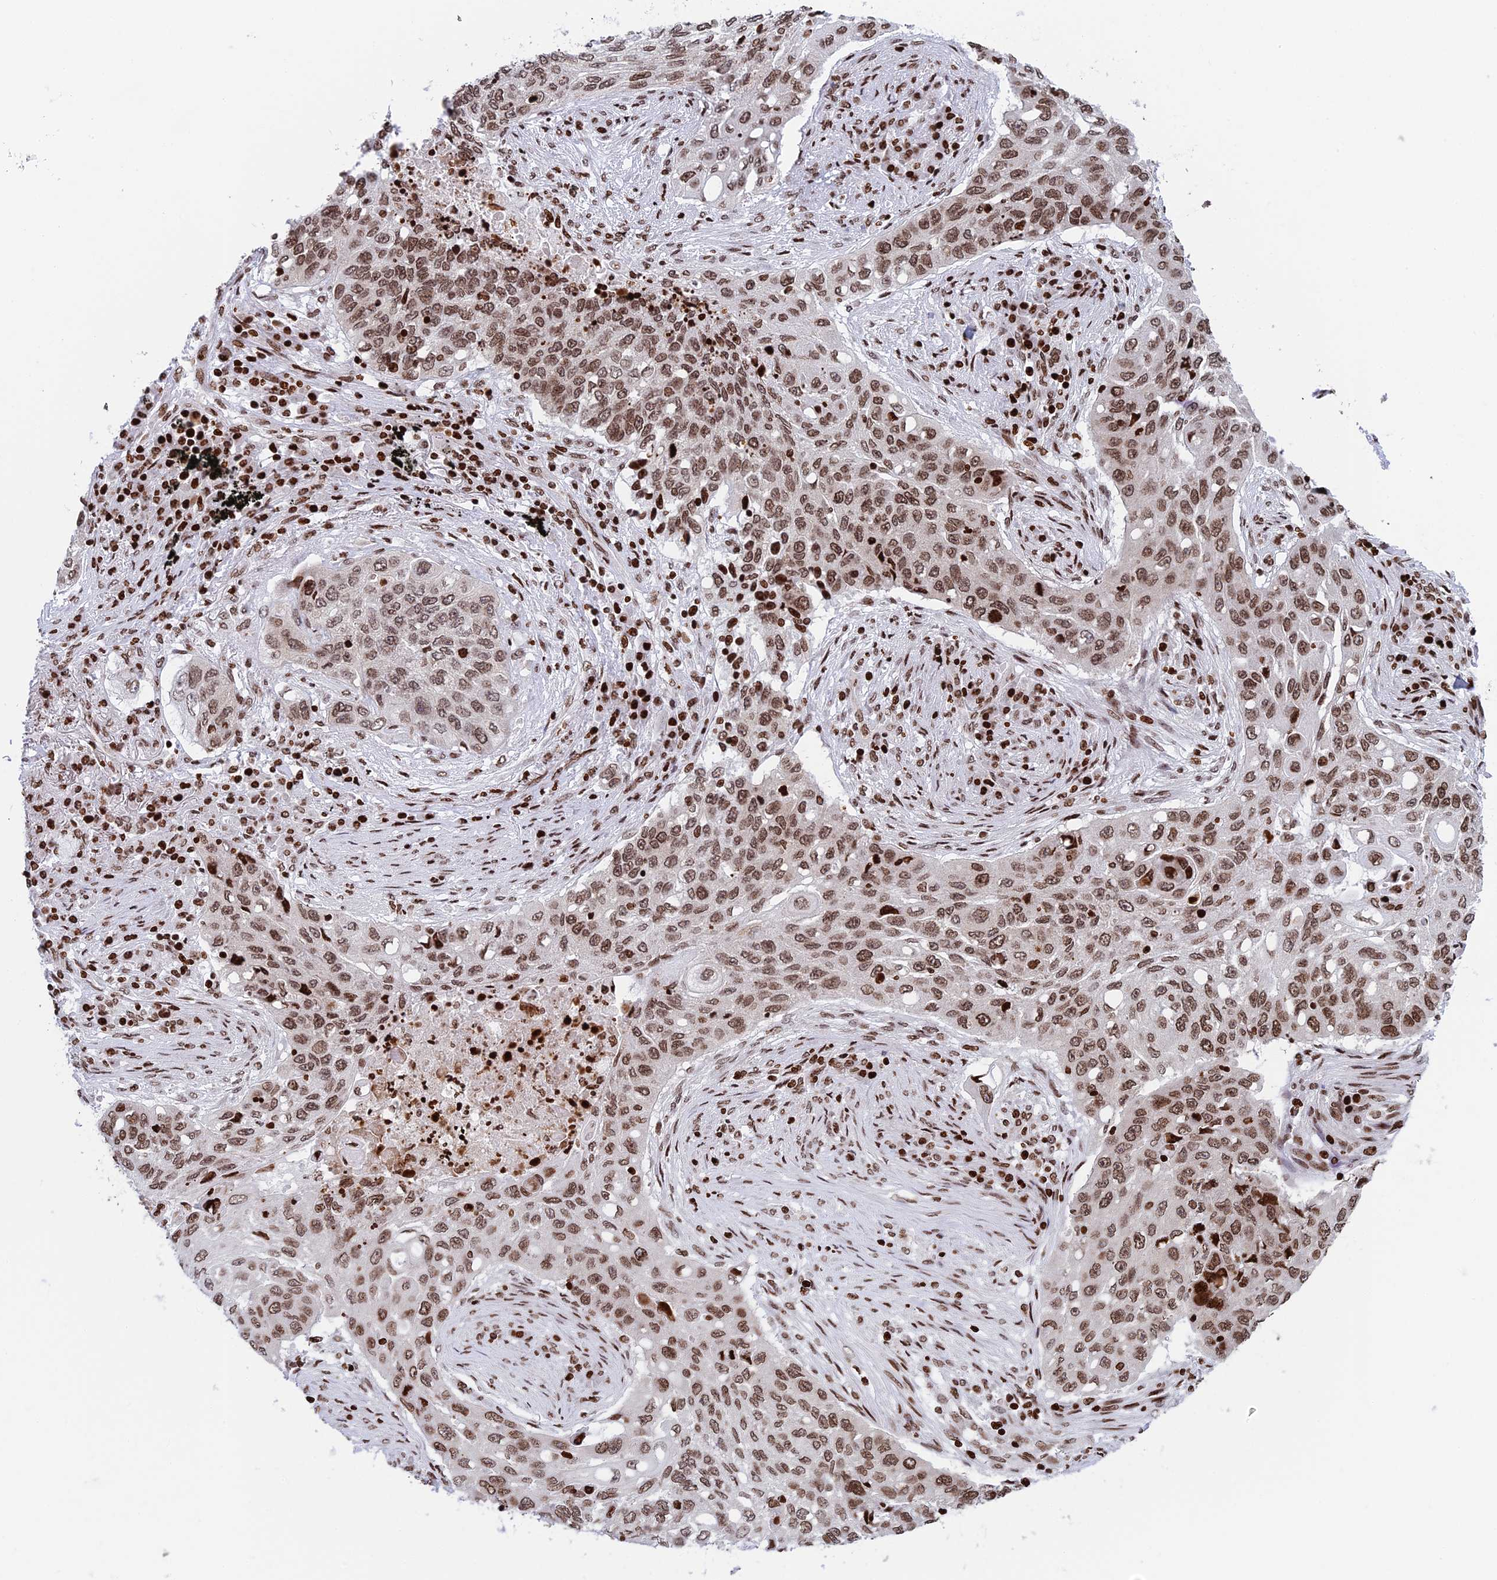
{"staining": {"intensity": "moderate", "quantity": ">75%", "location": "nuclear"}, "tissue": "lung cancer", "cell_type": "Tumor cells", "image_type": "cancer", "snomed": [{"axis": "morphology", "description": "Squamous cell carcinoma, NOS"}, {"axis": "topography", "description": "Lung"}], "caption": "A medium amount of moderate nuclear staining is seen in approximately >75% of tumor cells in lung cancer tissue.", "gene": "RPAP1", "patient": {"sex": "female", "age": 63}}